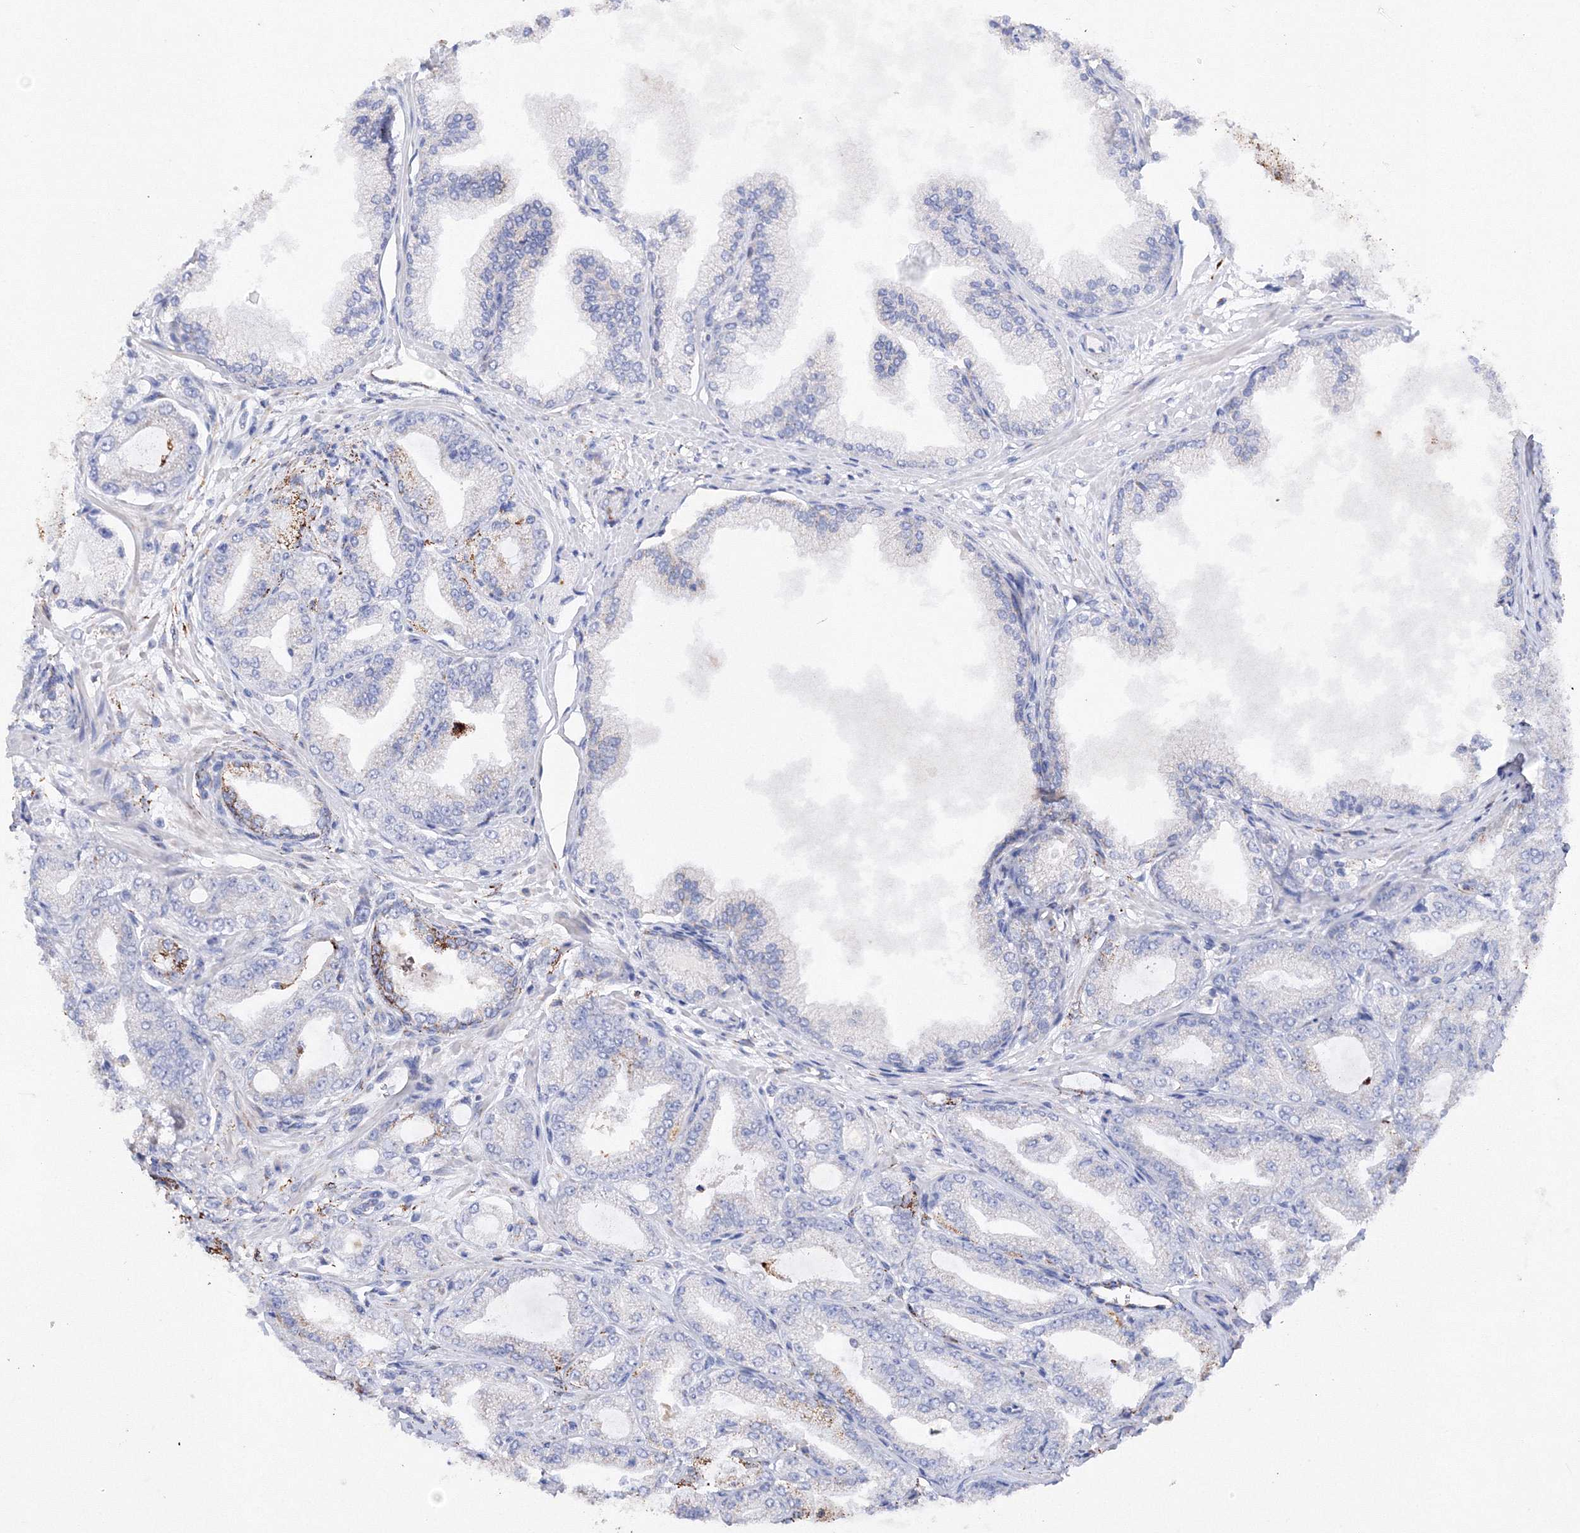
{"staining": {"intensity": "strong", "quantity": "<25%", "location": "cytoplasmic/membranous"}, "tissue": "prostate cancer", "cell_type": "Tumor cells", "image_type": "cancer", "snomed": [{"axis": "morphology", "description": "Adenocarcinoma, Low grade"}, {"axis": "topography", "description": "Prostate"}], "caption": "An immunohistochemistry (IHC) image of neoplastic tissue is shown. Protein staining in brown shows strong cytoplasmic/membranous positivity in prostate cancer within tumor cells.", "gene": "MERTK", "patient": {"sex": "male", "age": 63}}